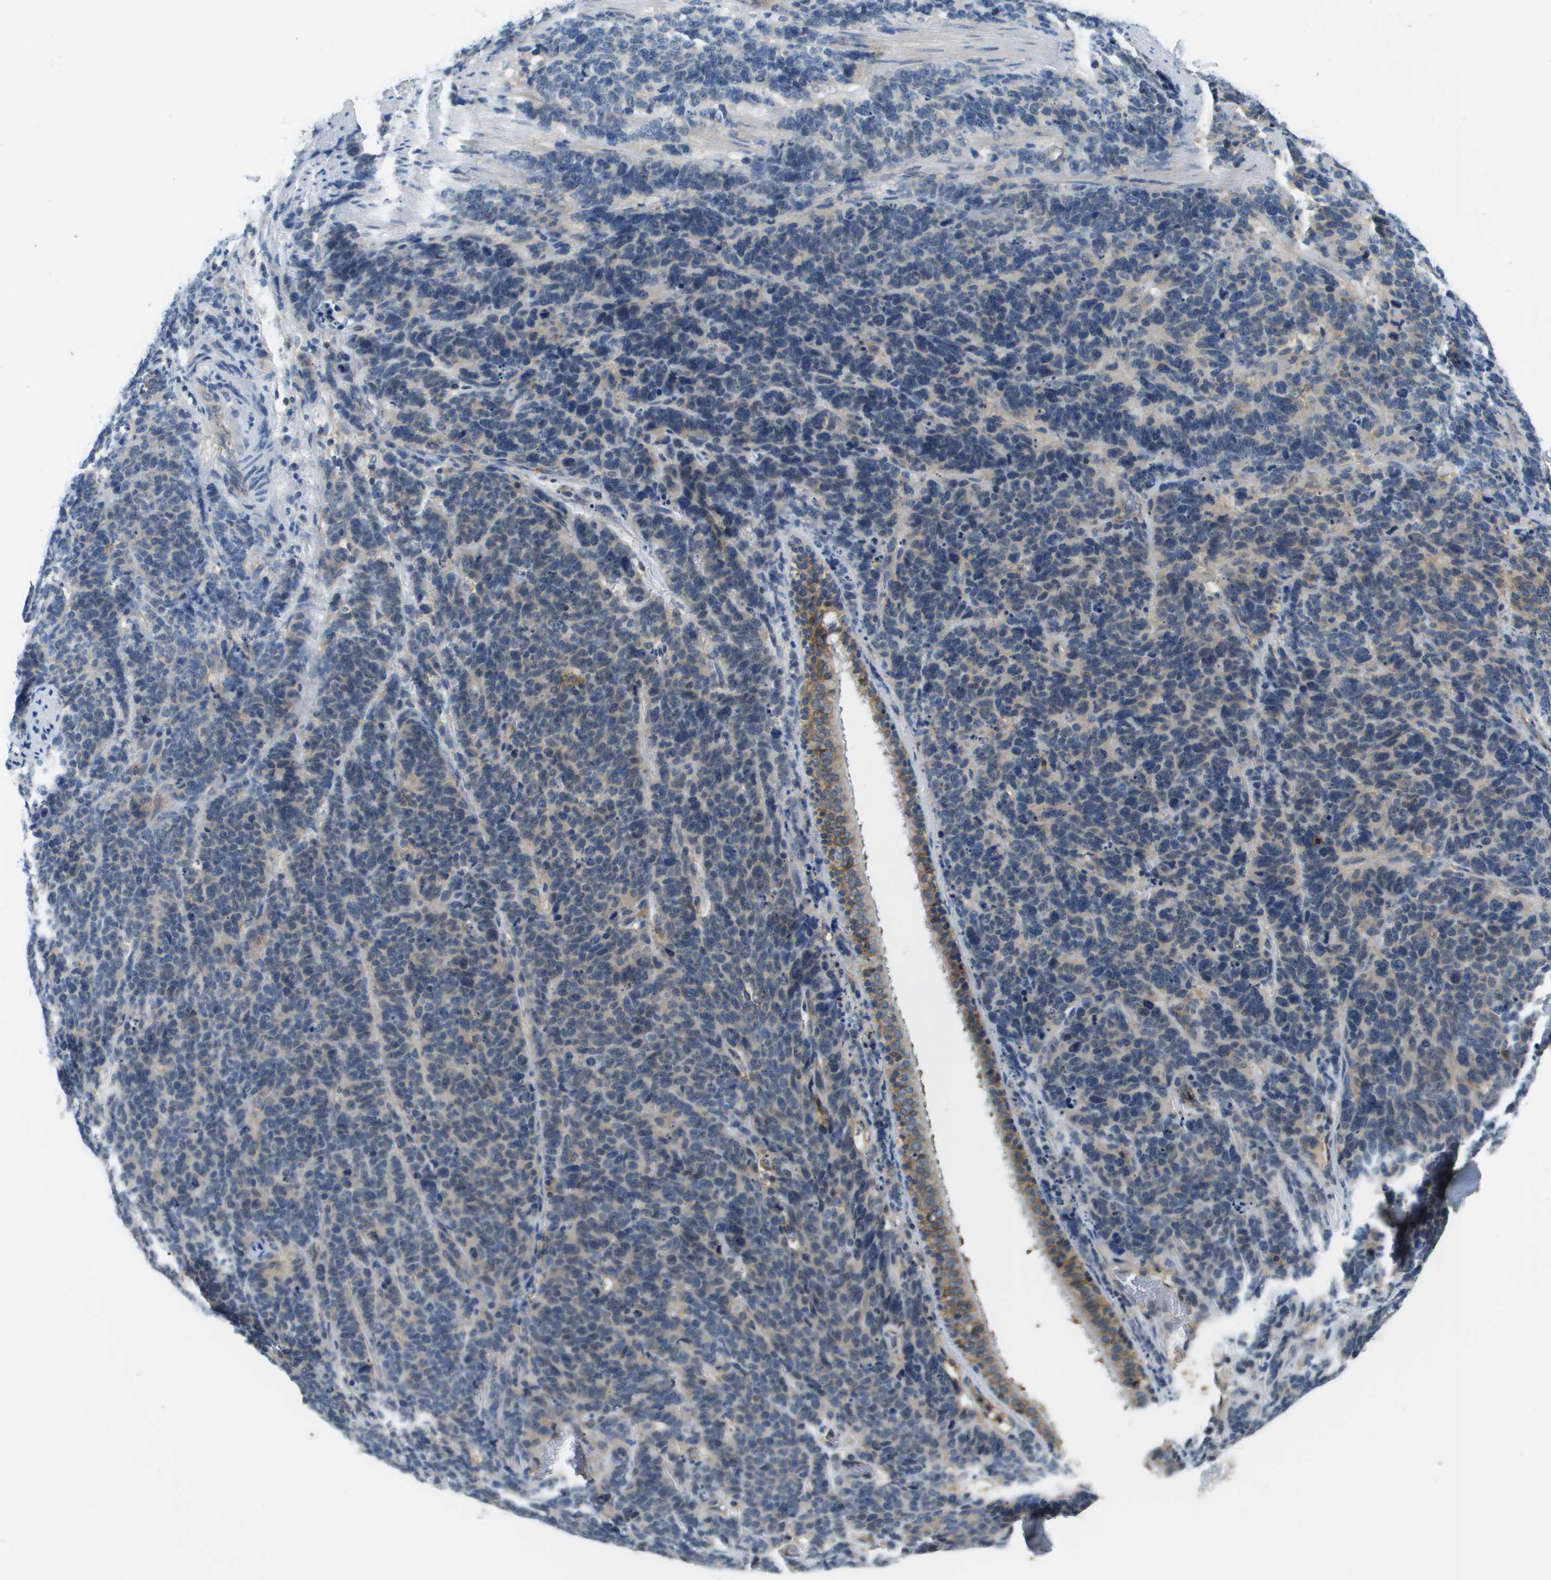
{"staining": {"intensity": "weak", "quantity": "<25%", "location": "cytoplasmic/membranous"}, "tissue": "lung cancer", "cell_type": "Tumor cells", "image_type": "cancer", "snomed": [{"axis": "morphology", "description": "Neoplasm, malignant, NOS"}, {"axis": "topography", "description": "Lung"}], "caption": "DAB (3,3'-diaminobenzidine) immunohistochemical staining of lung neoplasm (malignant) exhibits no significant expression in tumor cells.", "gene": "SLC16A3", "patient": {"sex": "female", "age": 58}}